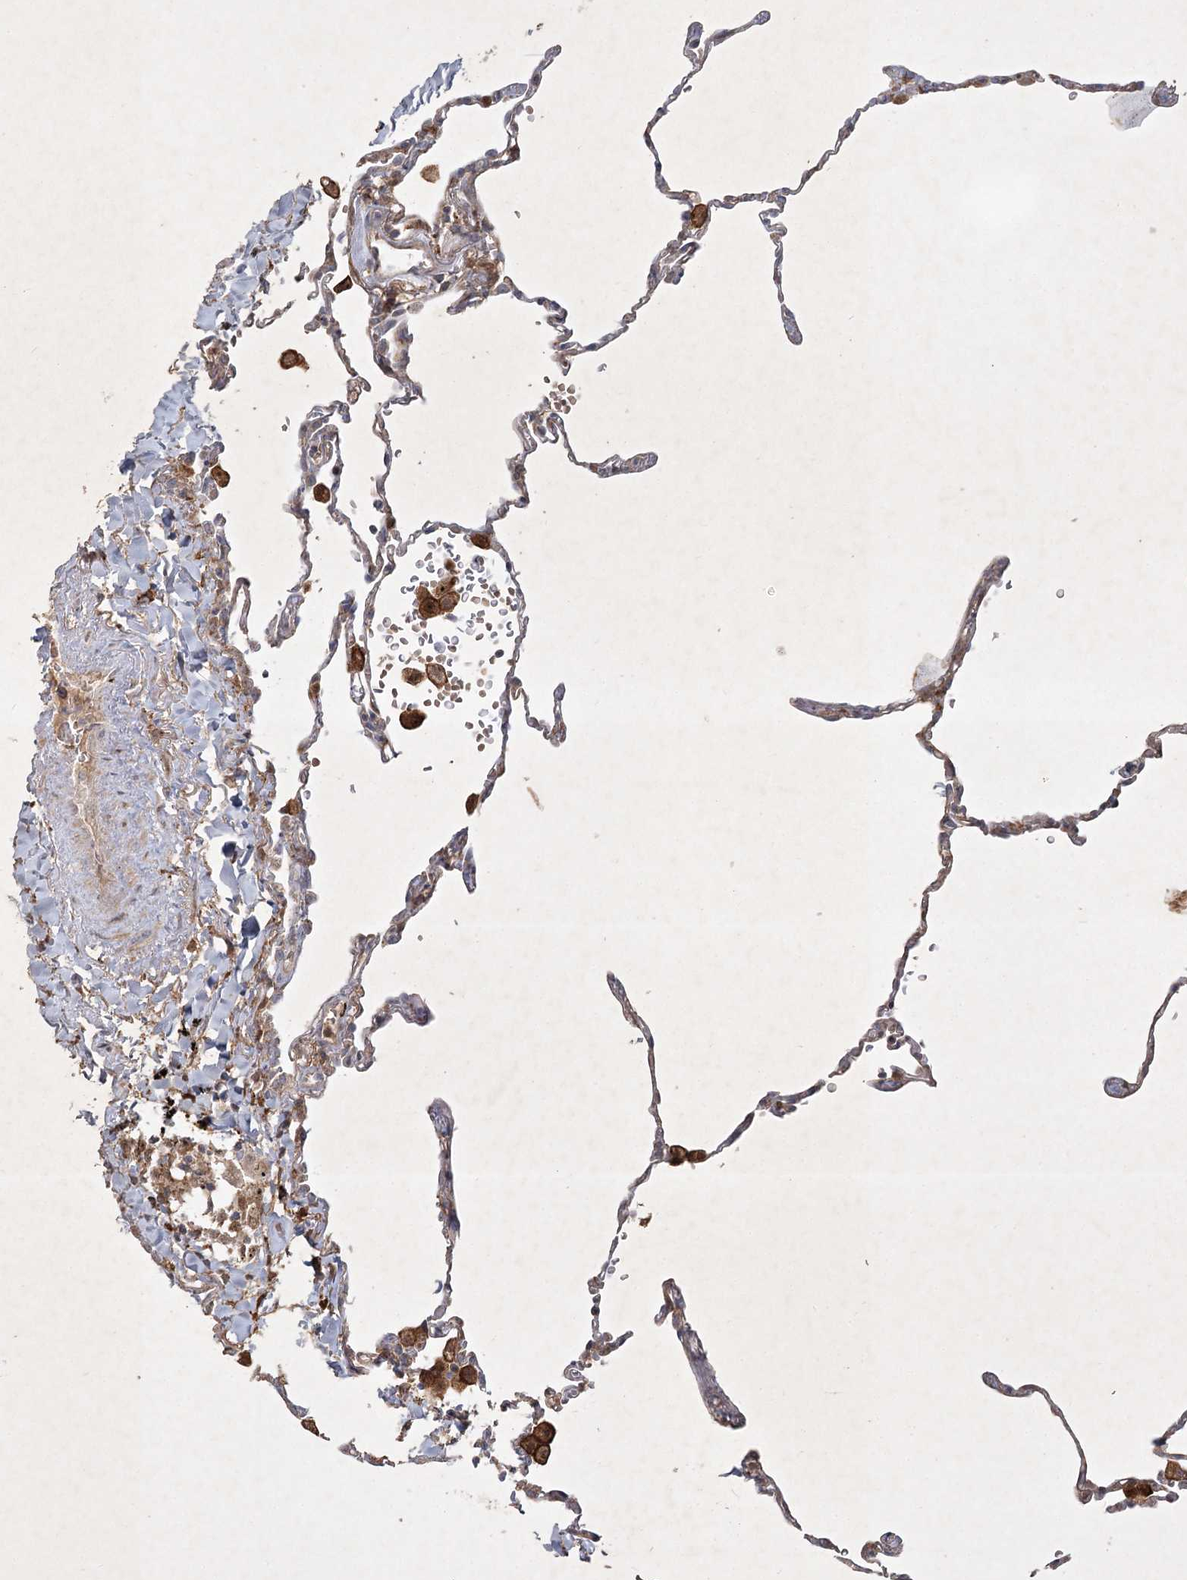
{"staining": {"intensity": "moderate", "quantity": "25%-75%", "location": "cytoplasmic/membranous"}, "tissue": "lung", "cell_type": "Alveolar cells", "image_type": "normal", "snomed": [{"axis": "morphology", "description": "Normal tissue, NOS"}, {"axis": "topography", "description": "Lung"}], "caption": "Immunohistochemical staining of unremarkable human lung reveals medium levels of moderate cytoplasmic/membranous staining in approximately 25%-75% of alveolar cells. (Stains: DAB in brown, nuclei in blue, Microscopy: brightfield microscopy at high magnification).", "gene": "KBTBD4", "patient": {"sex": "male", "age": 59}}